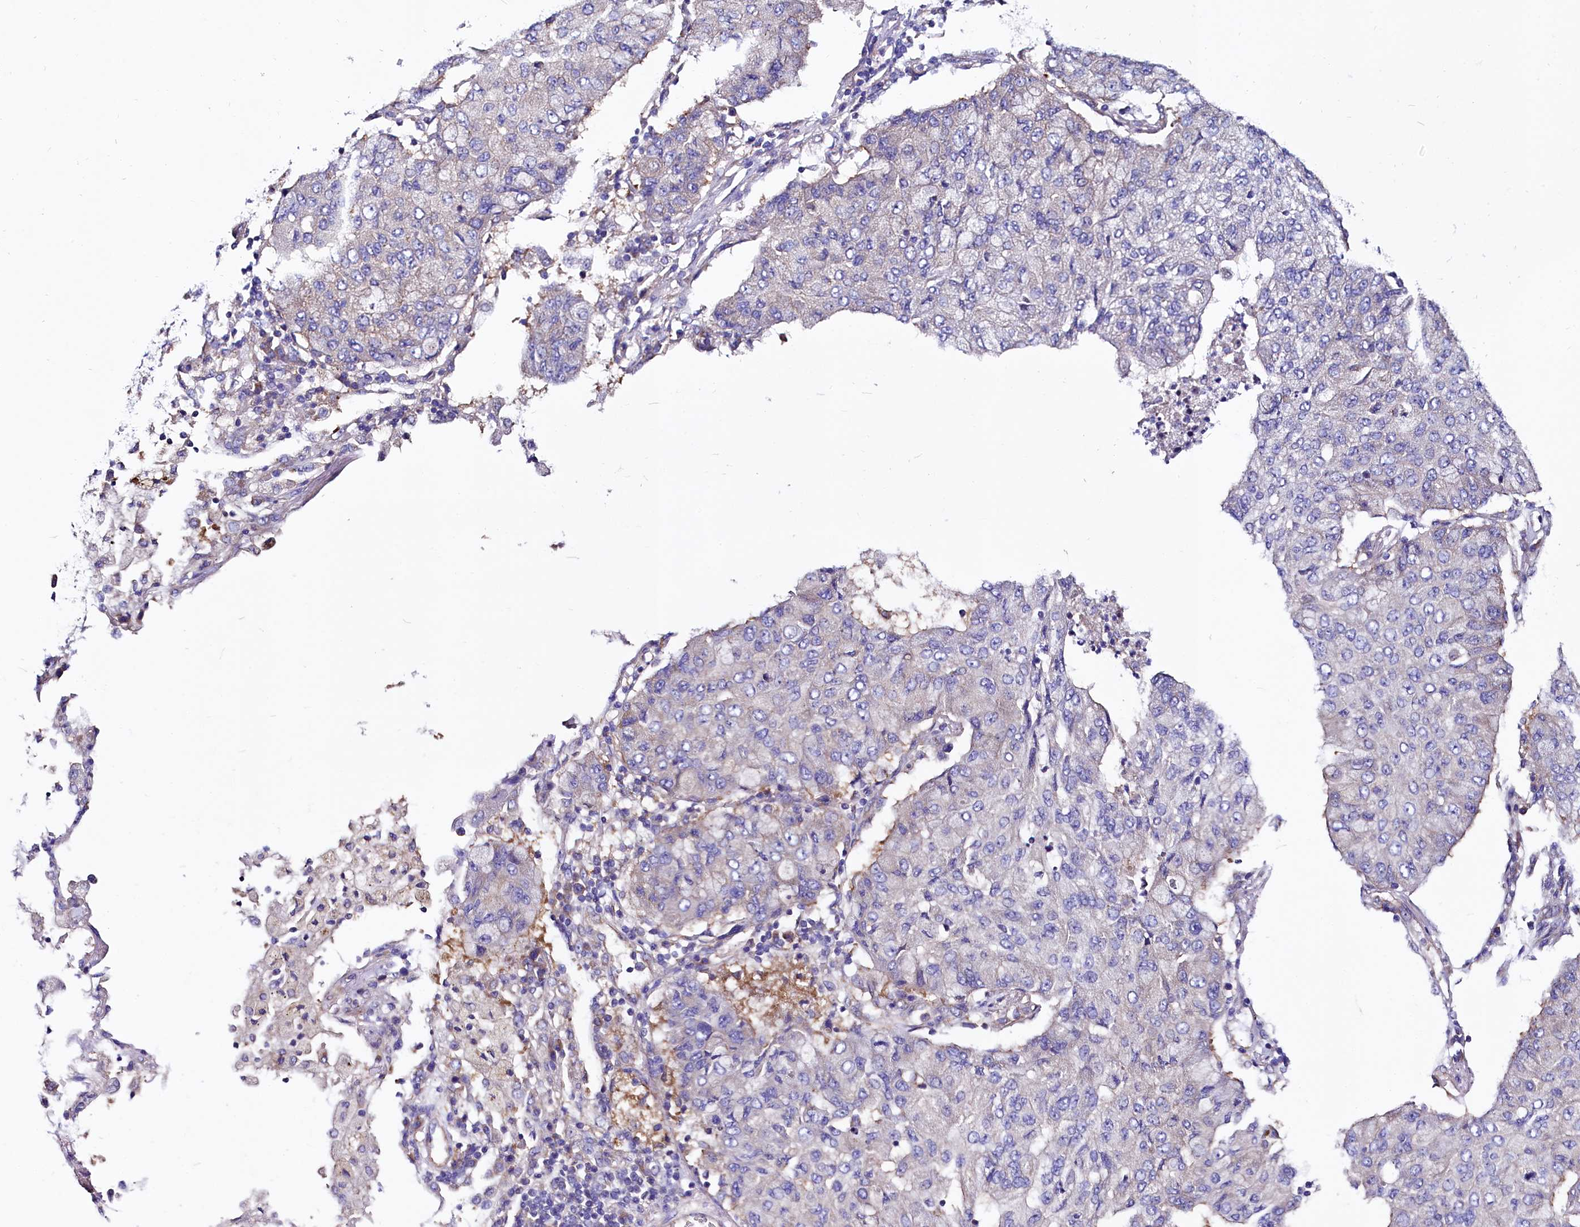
{"staining": {"intensity": "negative", "quantity": "none", "location": "none"}, "tissue": "lung cancer", "cell_type": "Tumor cells", "image_type": "cancer", "snomed": [{"axis": "morphology", "description": "Squamous cell carcinoma, NOS"}, {"axis": "topography", "description": "Lung"}], "caption": "IHC photomicrograph of lung cancer (squamous cell carcinoma) stained for a protein (brown), which reveals no positivity in tumor cells.", "gene": "QARS1", "patient": {"sex": "male", "age": 74}}